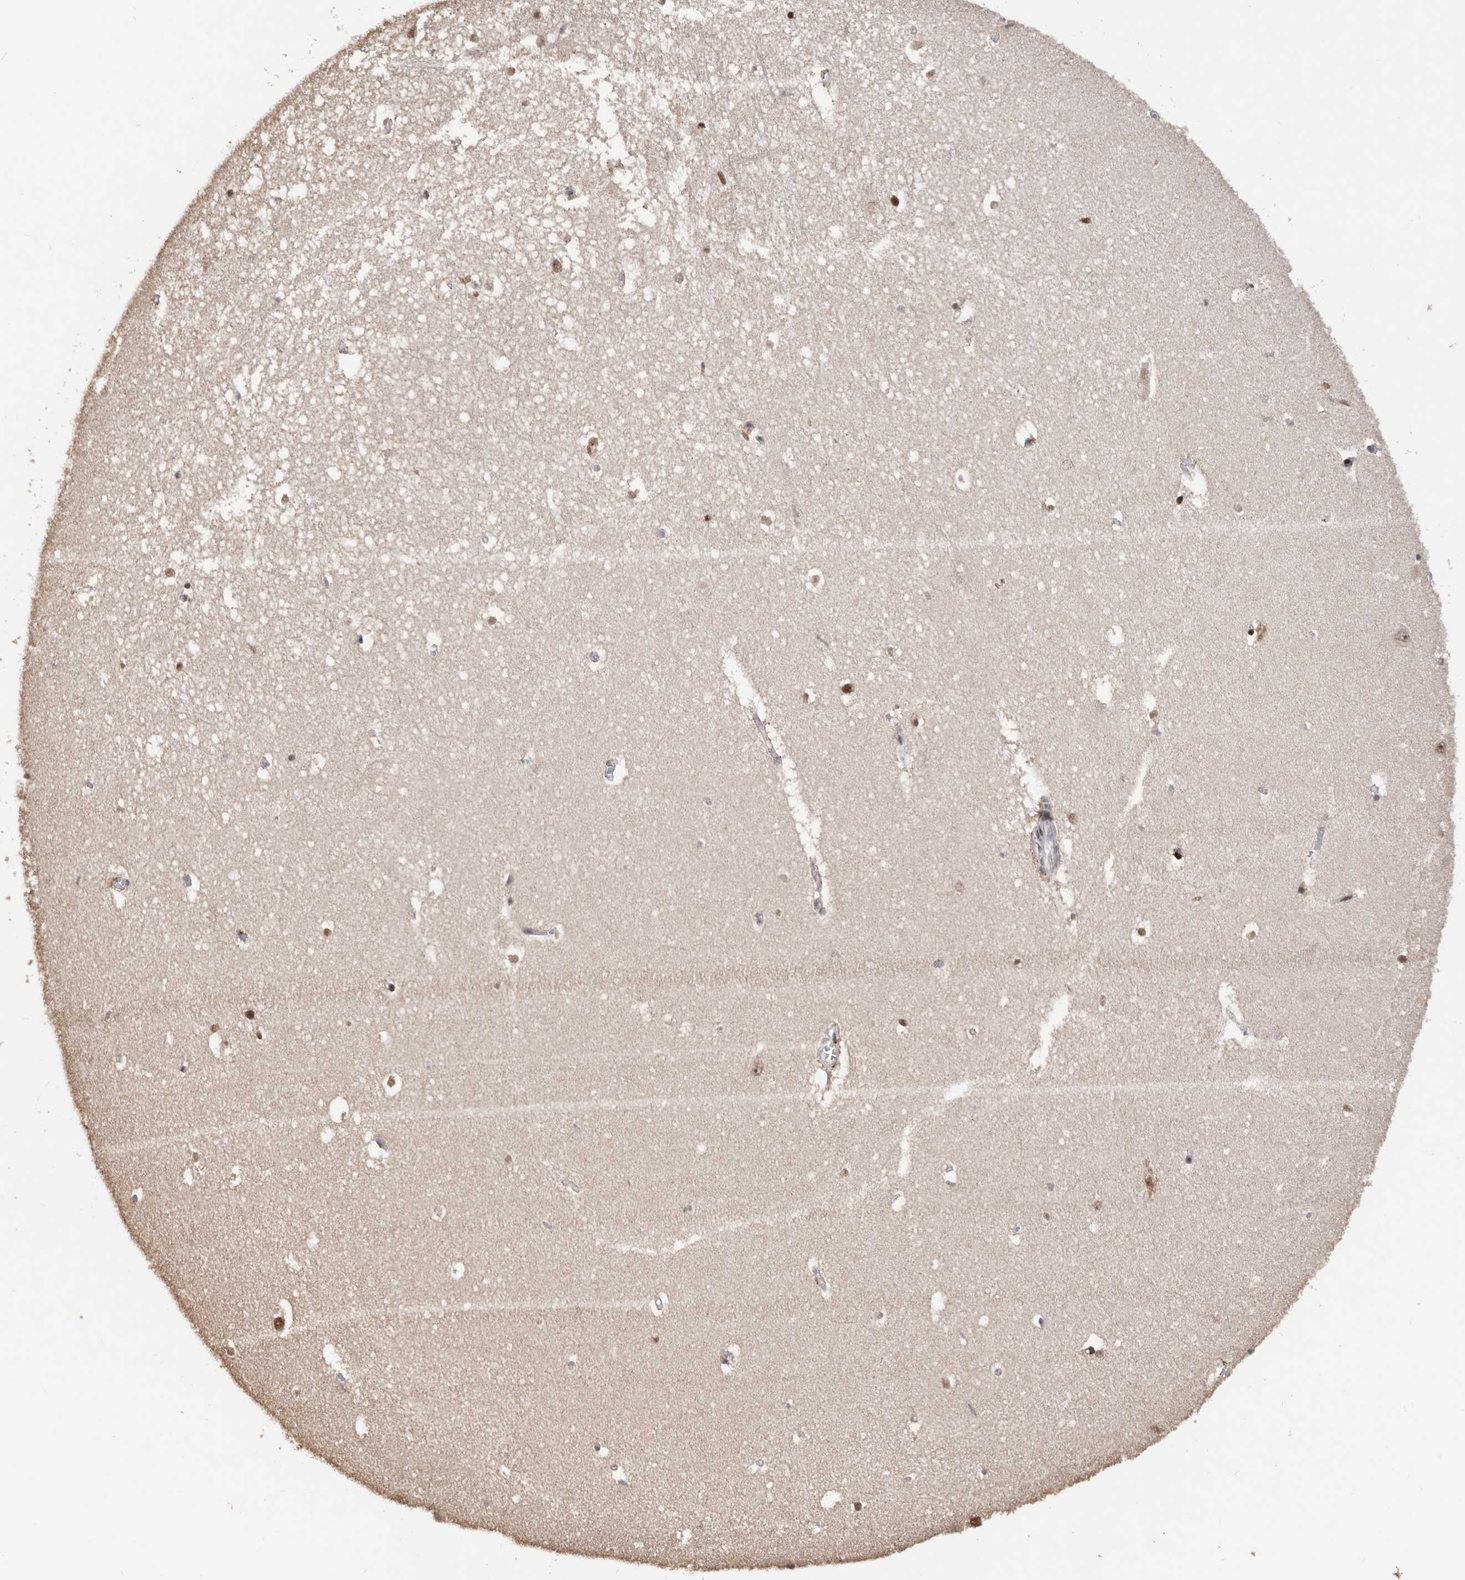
{"staining": {"intensity": "strong", "quantity": "25%-75%", "location": "nuclear"}, "tissue": "hippocampus", "cell_type": "Glial cells", "image_type": "normal", "snomed": [{"axis": "morphology", "description": "Normal tissue, NOS"}, {"axis": "topography", "description": "Hippocampus"}], "caption": "Immunohistochemical staining of normal hippocampus demonstrates 25%-75% levels of strong nuclear protein positivity in about 25%-75% of glial cells.", "gene": "SNRNP48", "patient": {"sex": "female", "age": 64}}